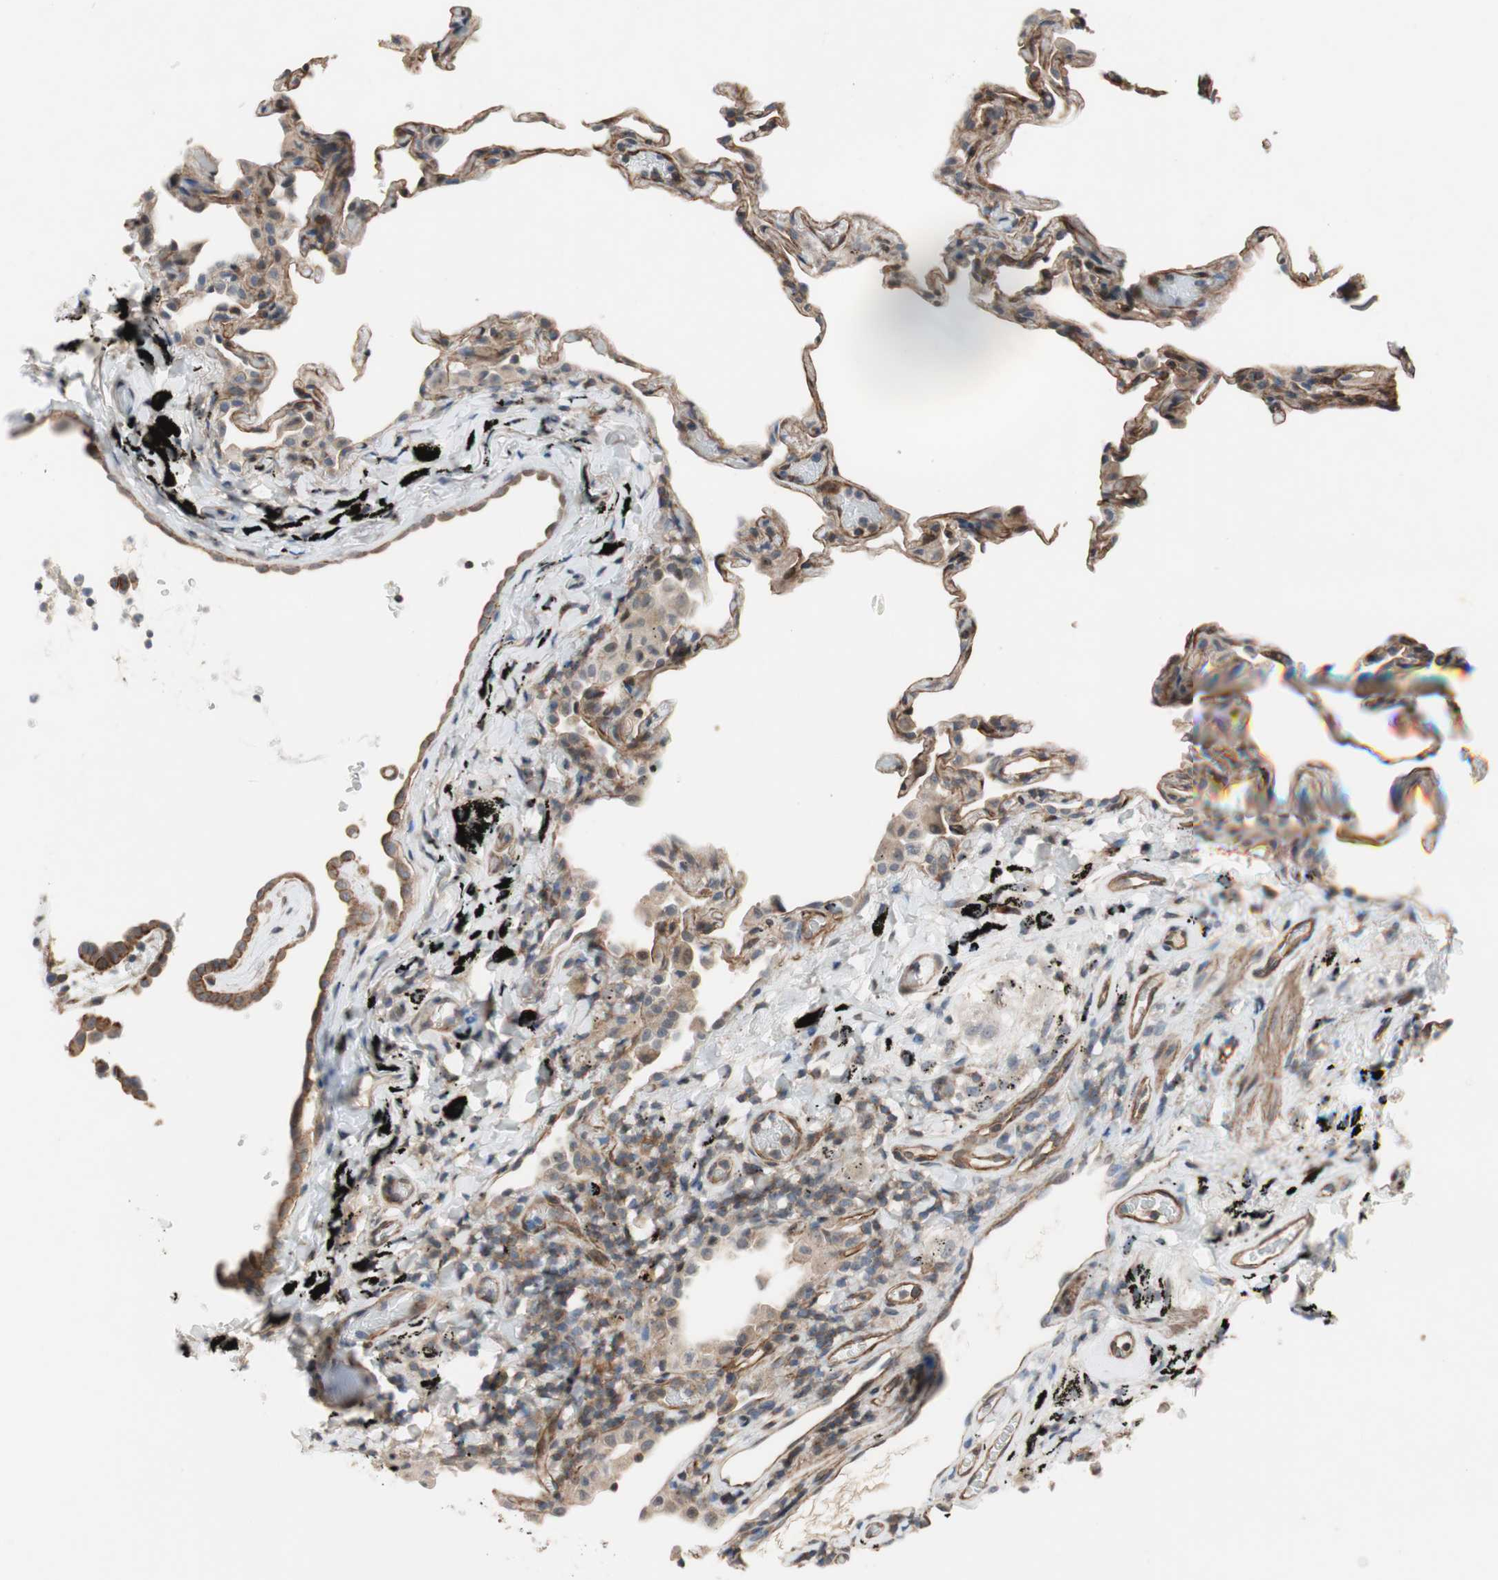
{"staining": {"intensity": "moderate", "quantity": "25%-75%", "location": "cytoplasmic/membranous"}, "tissue": "lung", "cell_type": "Alveolar cells", "image_type": "normal", "snomed": [{"axis": "morphology", "description": "Normal tissue, NOS"}, {"axis": "topography", "description": "Lung"}], "caption": "IHC histopathology image of unremarkable lung: human lung stained using immunohistochemistry (IHC) displays medium levels of moderate protein expression localized specifically in the cytoplasmic/membranous of alveolar cells, appearing as a cytoplasmic/membranous brown color.", "gene": "GRHL1", "patient": {"sex": "male", "age": 59}}